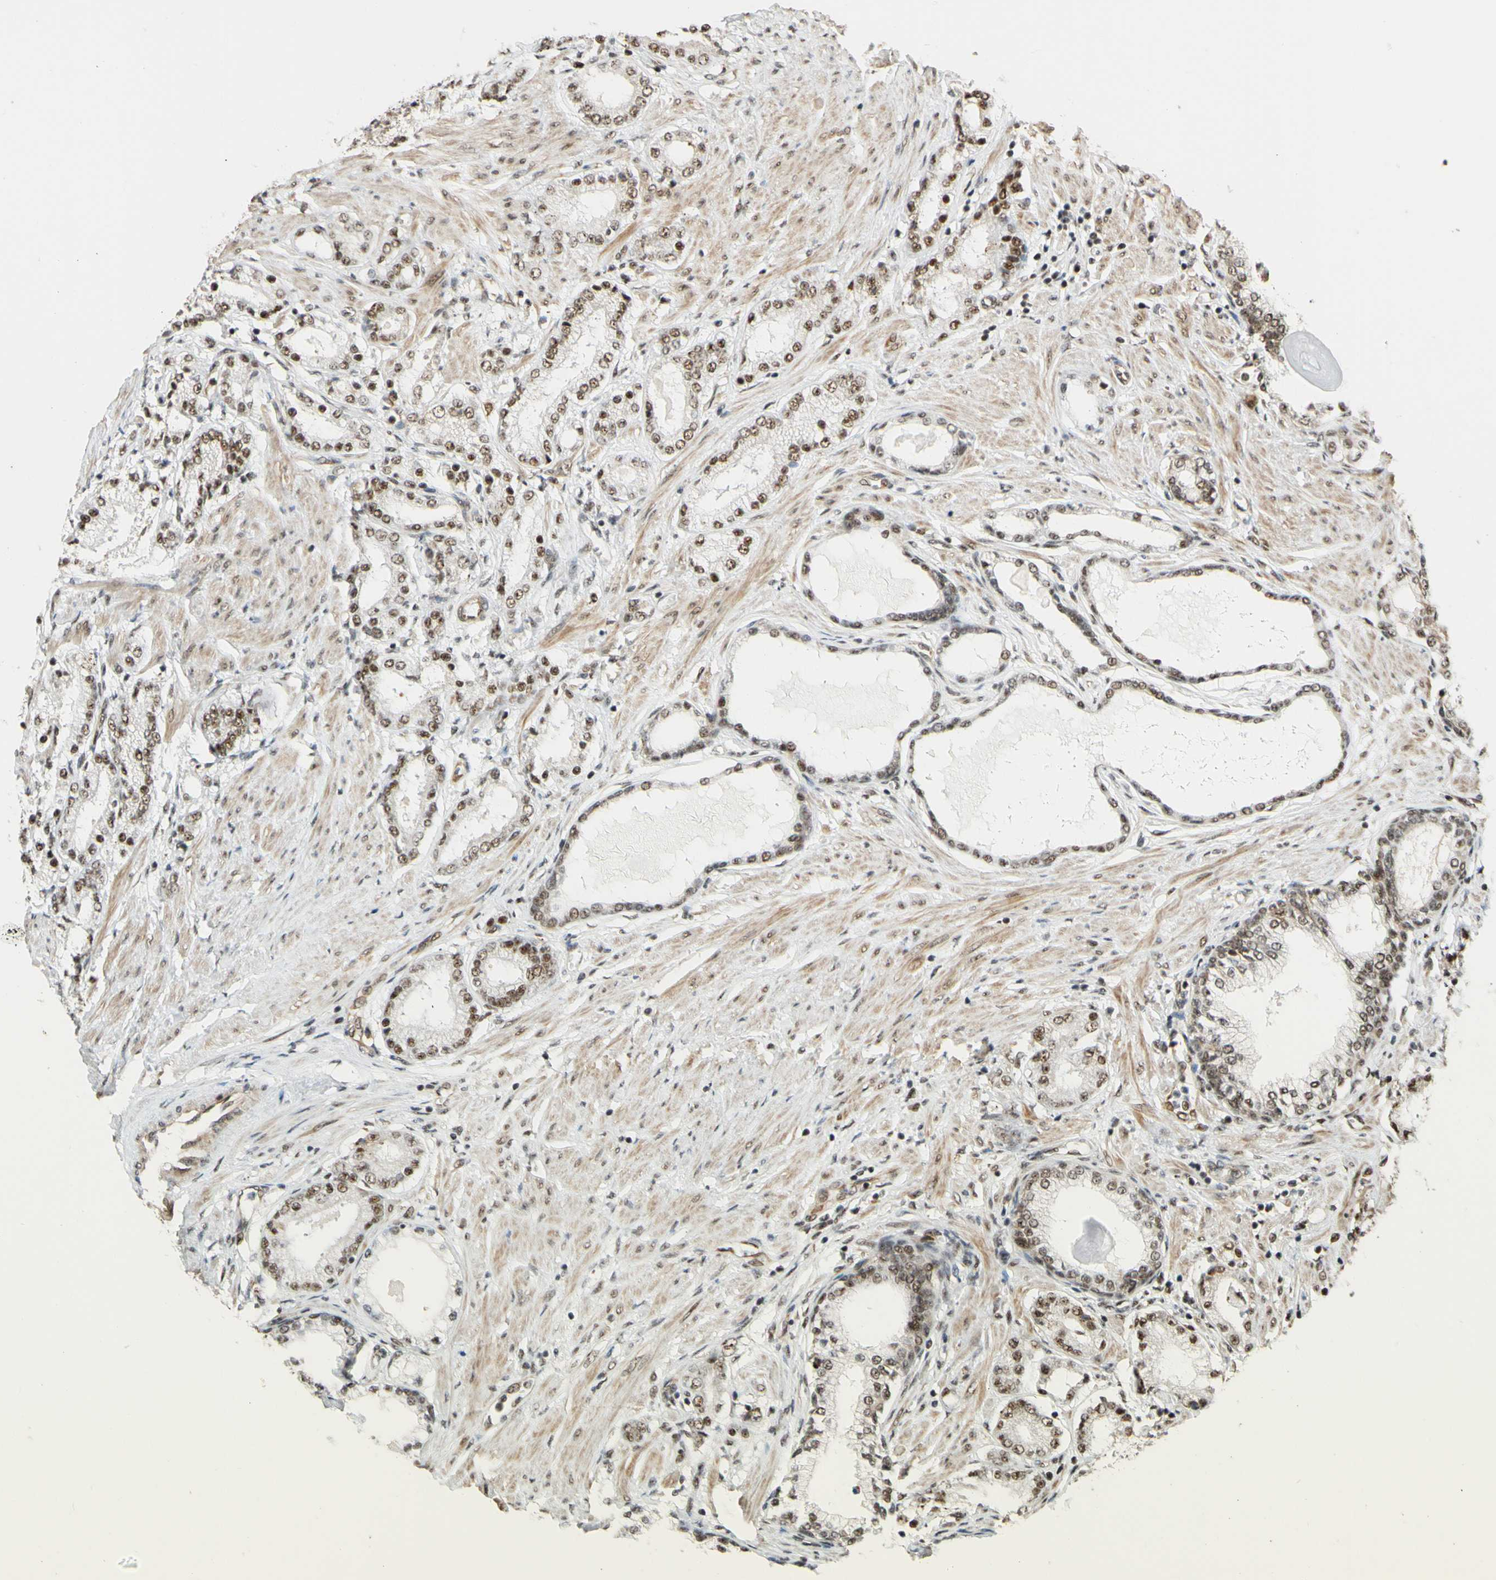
{"staining": {"intensity": "moderate", "quantity": ">75%", "location": "nuclear"}, "tissue": "prostate cancer", "cell_type": "Tumor cells", "image_type": "cancer", "snomed": [{"axis": "morphology", "description": "Adenocarcinoma, Low grade"}, {"axis": "topography", "description": "Prostate"}], "caption": "Protein positivity by immunohistochemistry exhibits moderate nuclear expression in about >75% of tumor cells in low-grade adenocarcinoma (prostate).", "gene": "SAP18", "patient": {"sex": "male", "age": 63}}